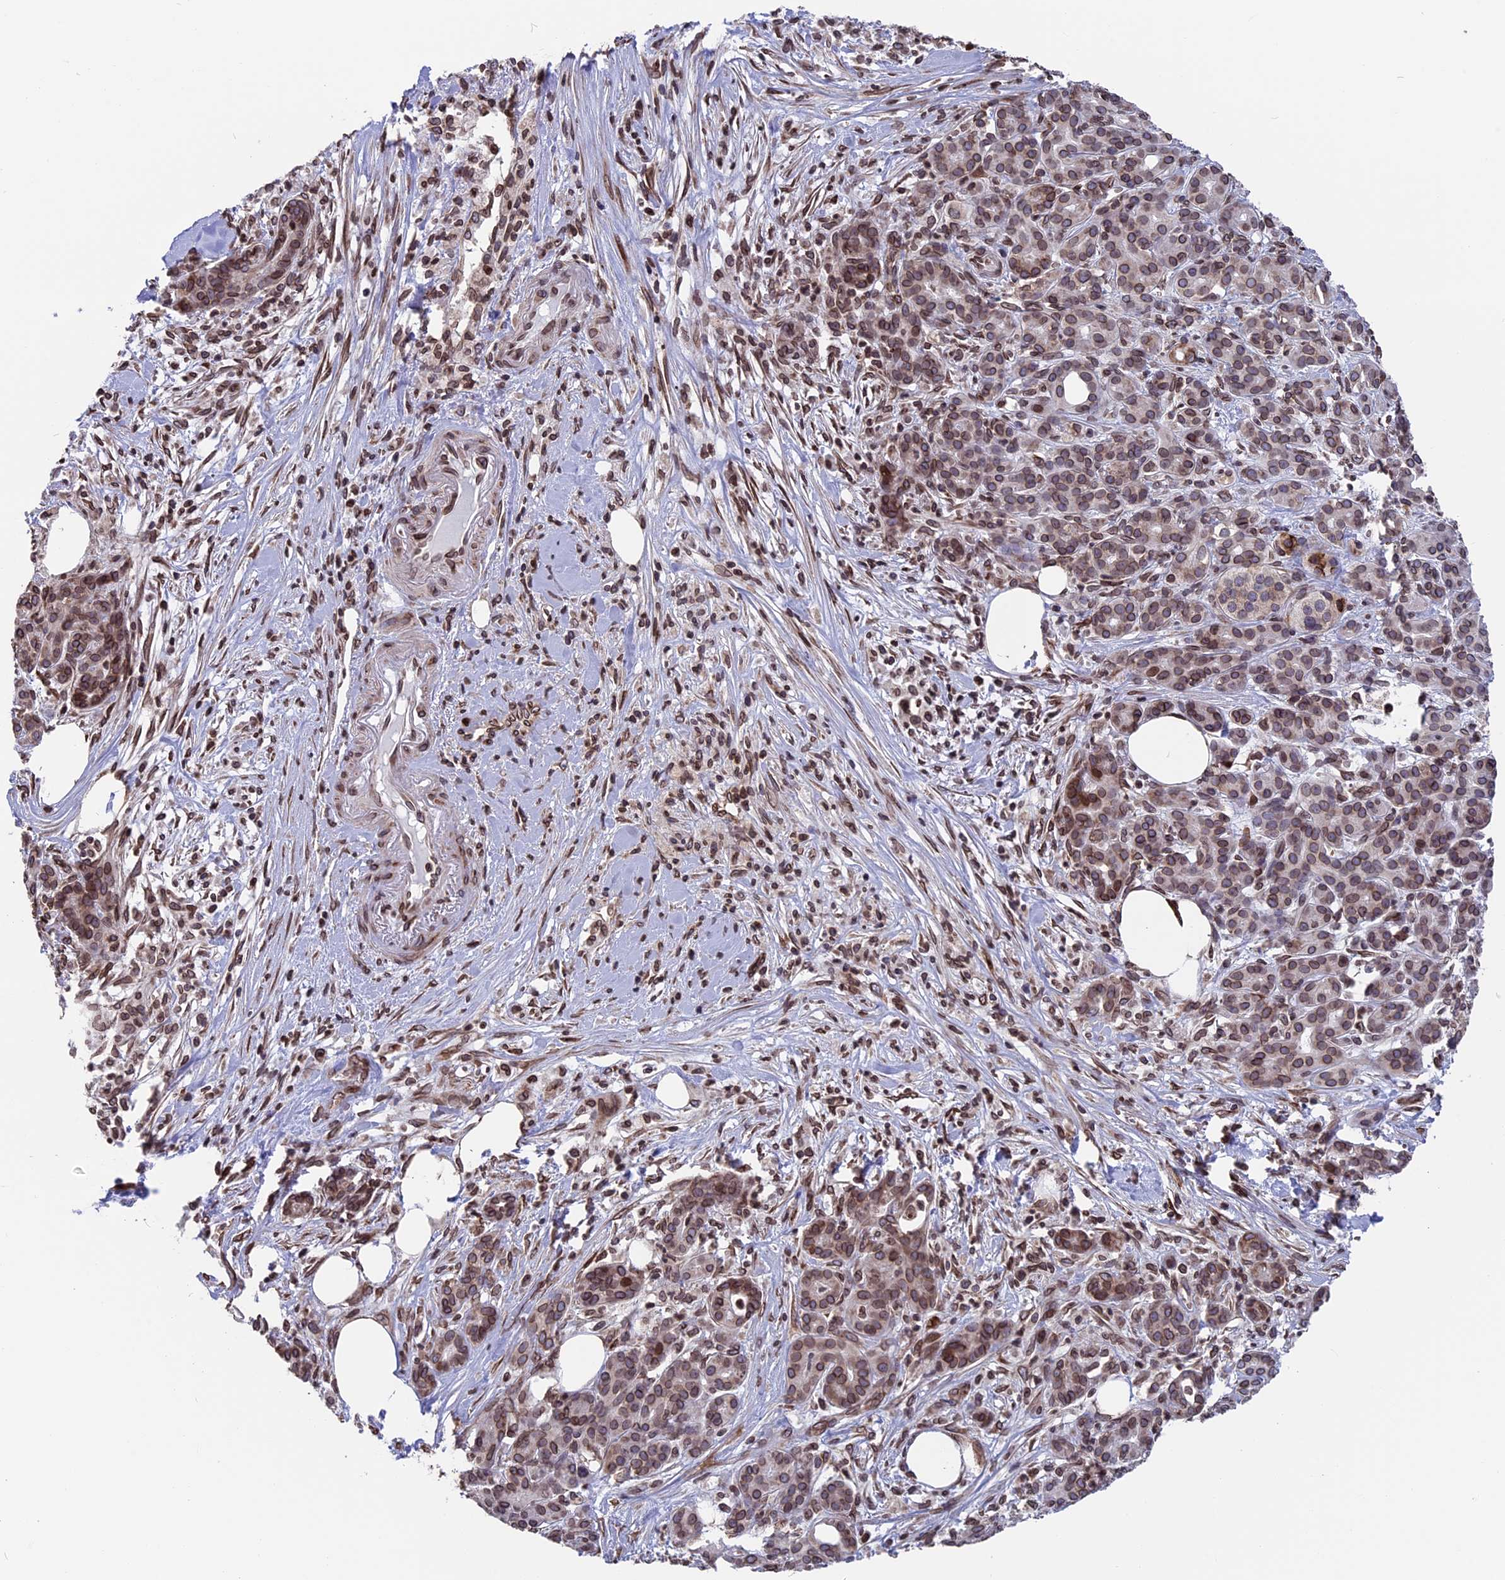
{"staining": {"intensity": "moderate", "quantity": ">75%", "location": "cytoplasmic/membranous,nuclear"}, "tissue": "pancreatic cancer", "cell_type": "Tumor cells", "image_type": "cancer", "snomed": [{"axis": "morphology", "description": "Adenocarcinoma, NOS"}, {"axis": "topography", "description": "Pancreas"}], "caption": "Adenocarcinoma (pancreatic) stained for a protein (brown) shows moderate cytoplasmic/membranous and nuclear positive expression in approximately >75% of tumor cells.", "gene": "PTCHD4", "patient": {"sex": "female", "age": 66}}